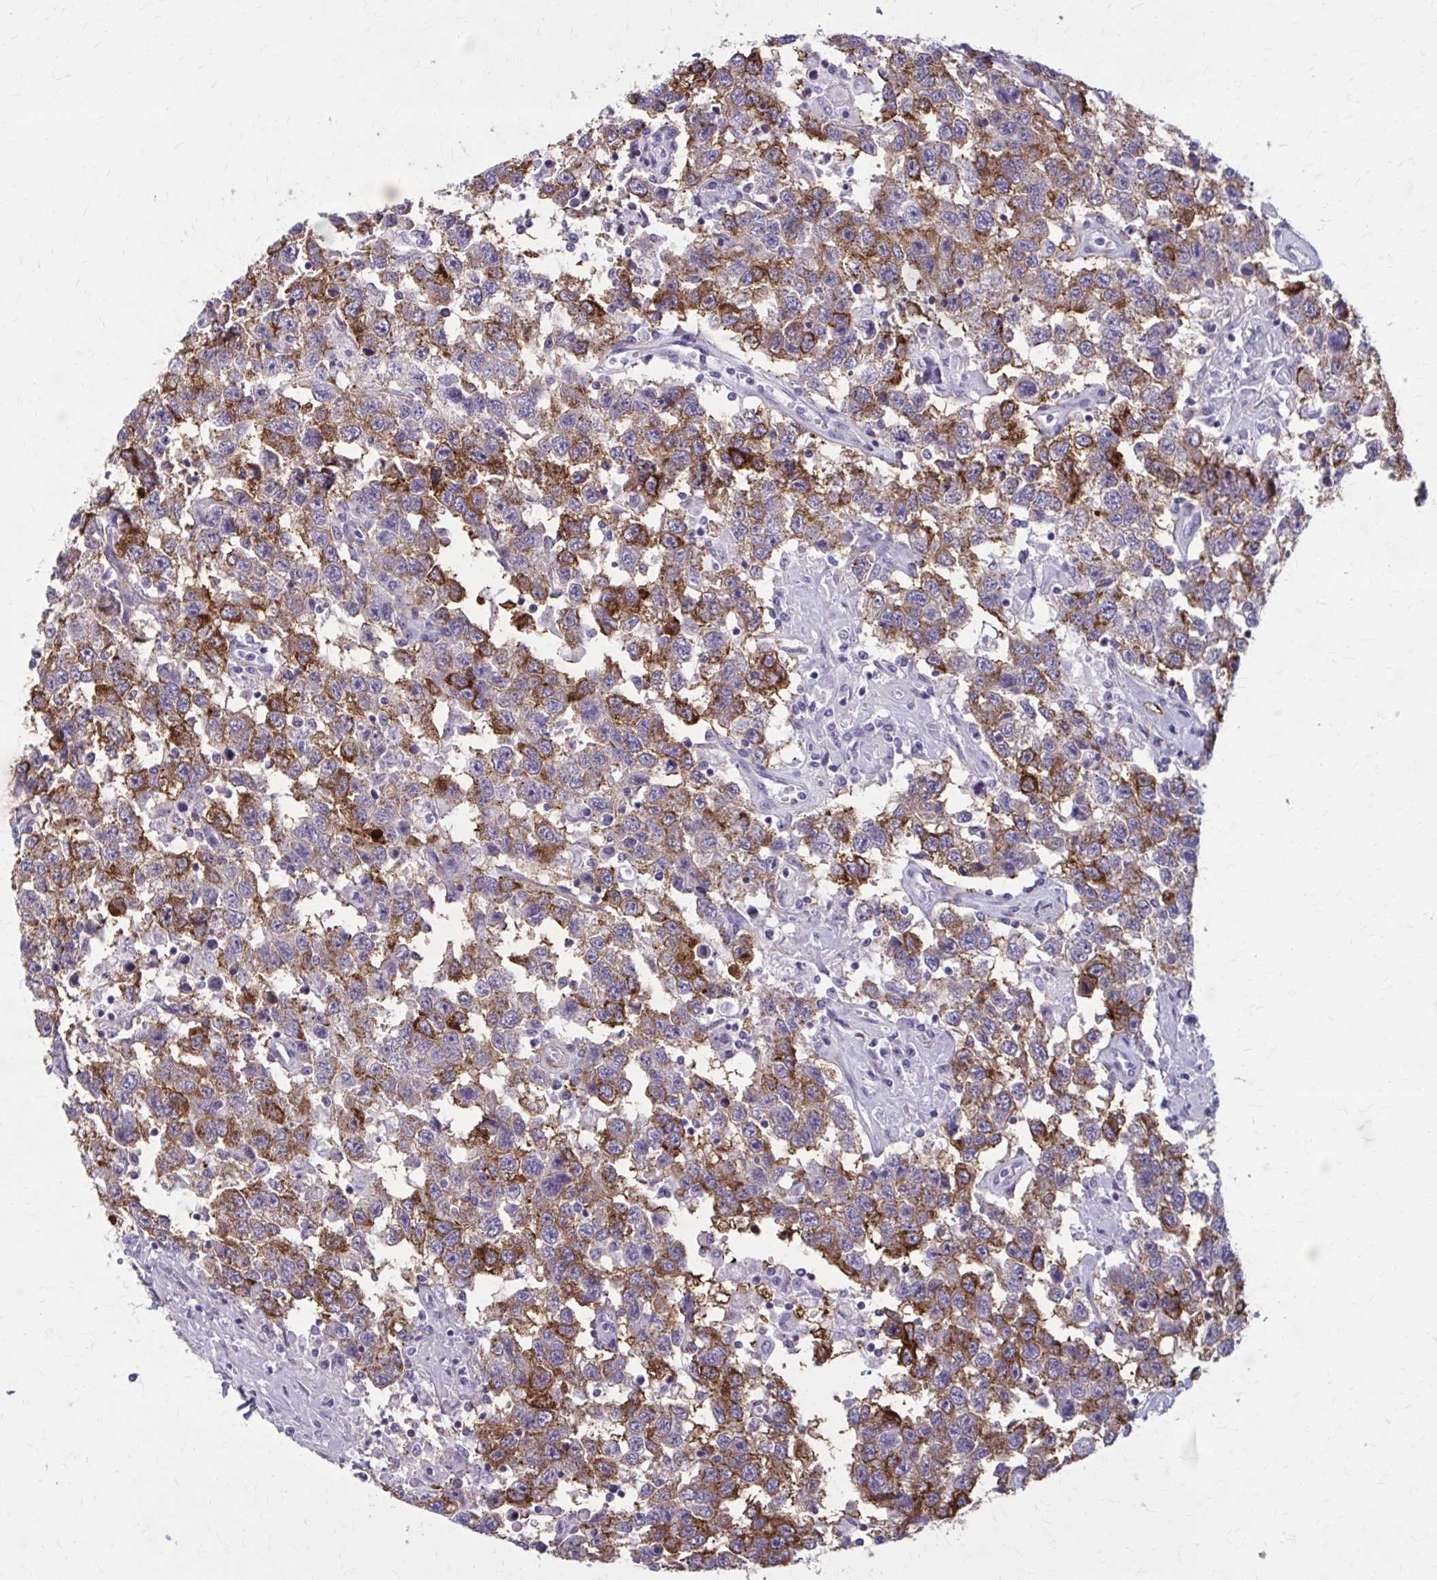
{"staining": {"intensity": "moderate", "quantity": "25%-75%", "location": "cytoplasmic/membranous"}, "tissue": "testis cancer", "cell_type": "Tumor cells", "image_type": "cancer", "snomed": [{"axis": "morphology", "description": "Seminoma, NOS"}, {"axis": "topography", "description": "Testis"}], "caption": "A brown stain labels moderate cytoplasmic/membranous positivity of a protein in human testis cancer tumor cells.", "gene": "AKAP12", "patient": {"sex": "male", "age": 41}}